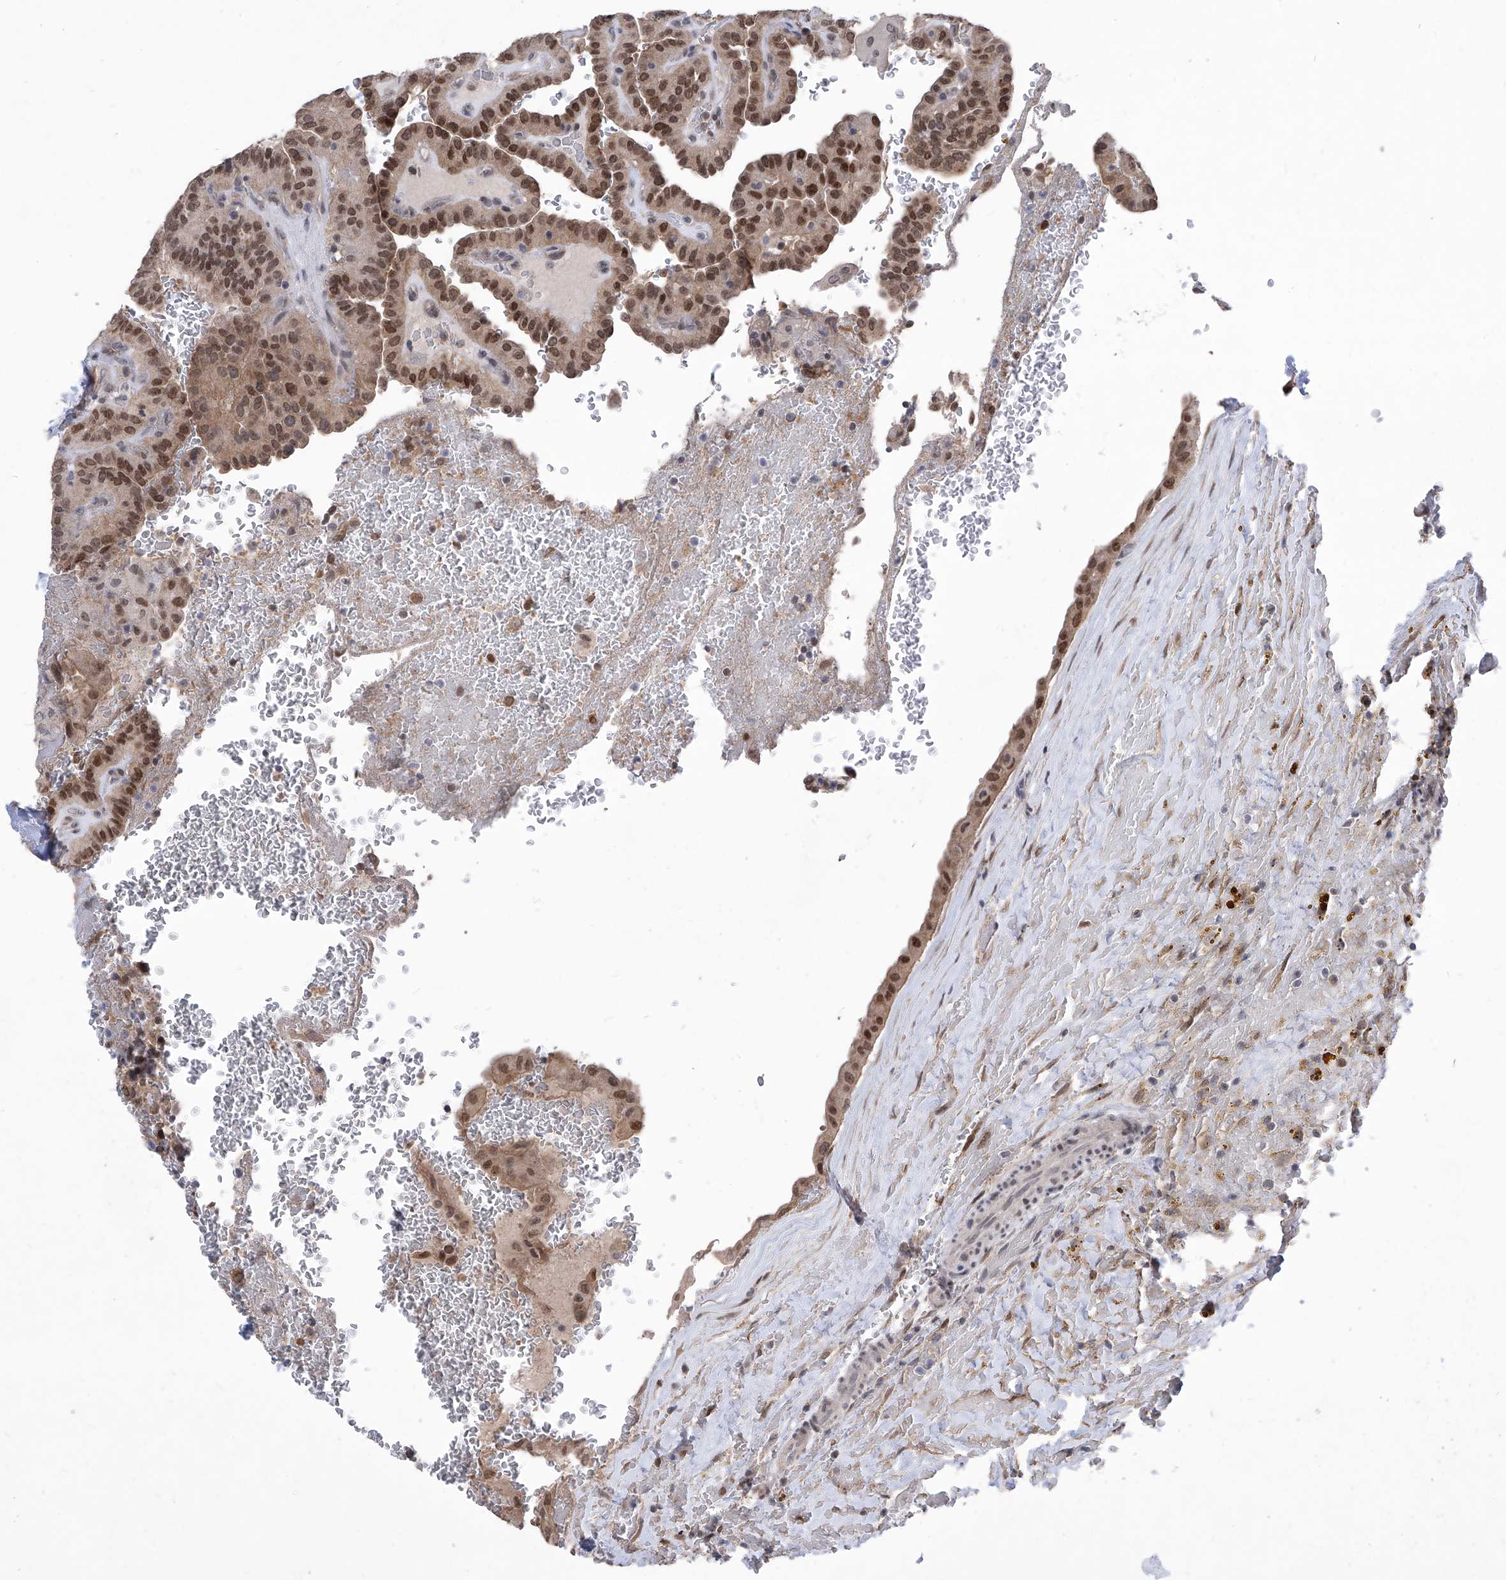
{"staining": {"intensity": "moderate", "quantity": ">75%", "location": "cytoplasmic/membranous,nuclear"}, "tissue": "thyroid cancer", "cell_type": "Tumor cells", "image_type": "cancer", "snomed": [{"axis": "morphology", "description": "Papillary adenocarcinoma, NOS"}, {"axis": "topography", "description": "Thyroid gland"}], "caption": "Immunohistochemical staining of human papillary adenocarcinoma (thyroid) shows medium levels of moderate cytoplasmic/membranous and nuclear protein expression in approximately >75% of tumor cells. (DAB = brown stain, brightfield microscopy at high magnification).", "gene": "CETN2", "patient": {"sex": "male", "age": 77}}